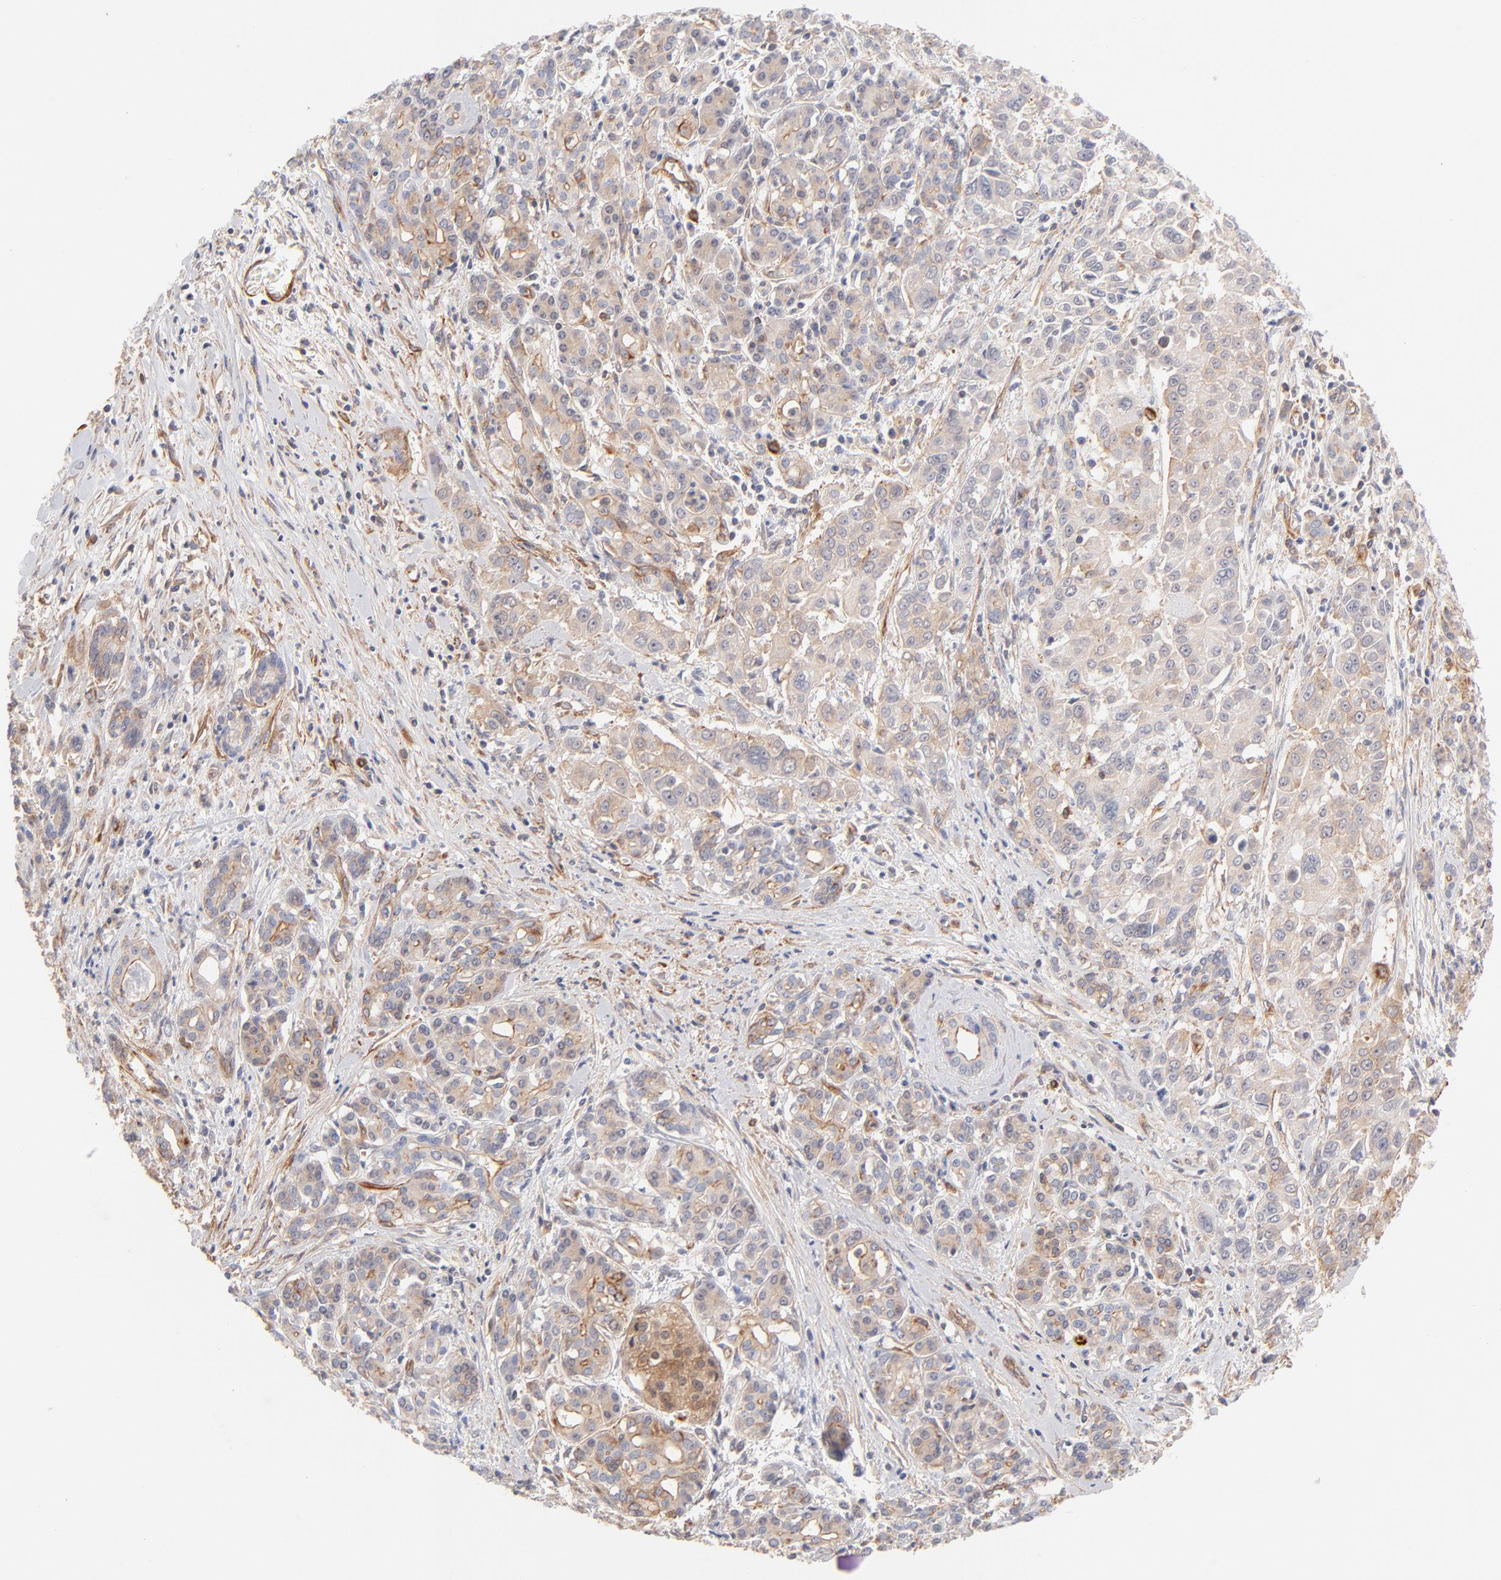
{"staining": {"intensity": "weak", "quantity": ">75%", "location": "cytoplasmic/membranous"}, "tissue": "pancreatic cancer", "cell_type": "Tumor cells", "image_type": "cancer", "snomed": [{"axis": "morphology", "description": "Adenocarcinoma, NOS"}, {"axis": "topography", "description": "Pancreas"}], "caption": "Protein expression by IHC shows weak cytoplasmic/membranous expression in approximately >75% of tumor cells in pancreatic adenocarcinoma. The protein of interest is stained brown, and the nuclei are stained in blue (DAB (3,3'-diaminobenzidine) IHC with brightfield microscopy, high magnification).", "gene": "LDLRAP1", "patient": {"sex": "female", "age": 52}}